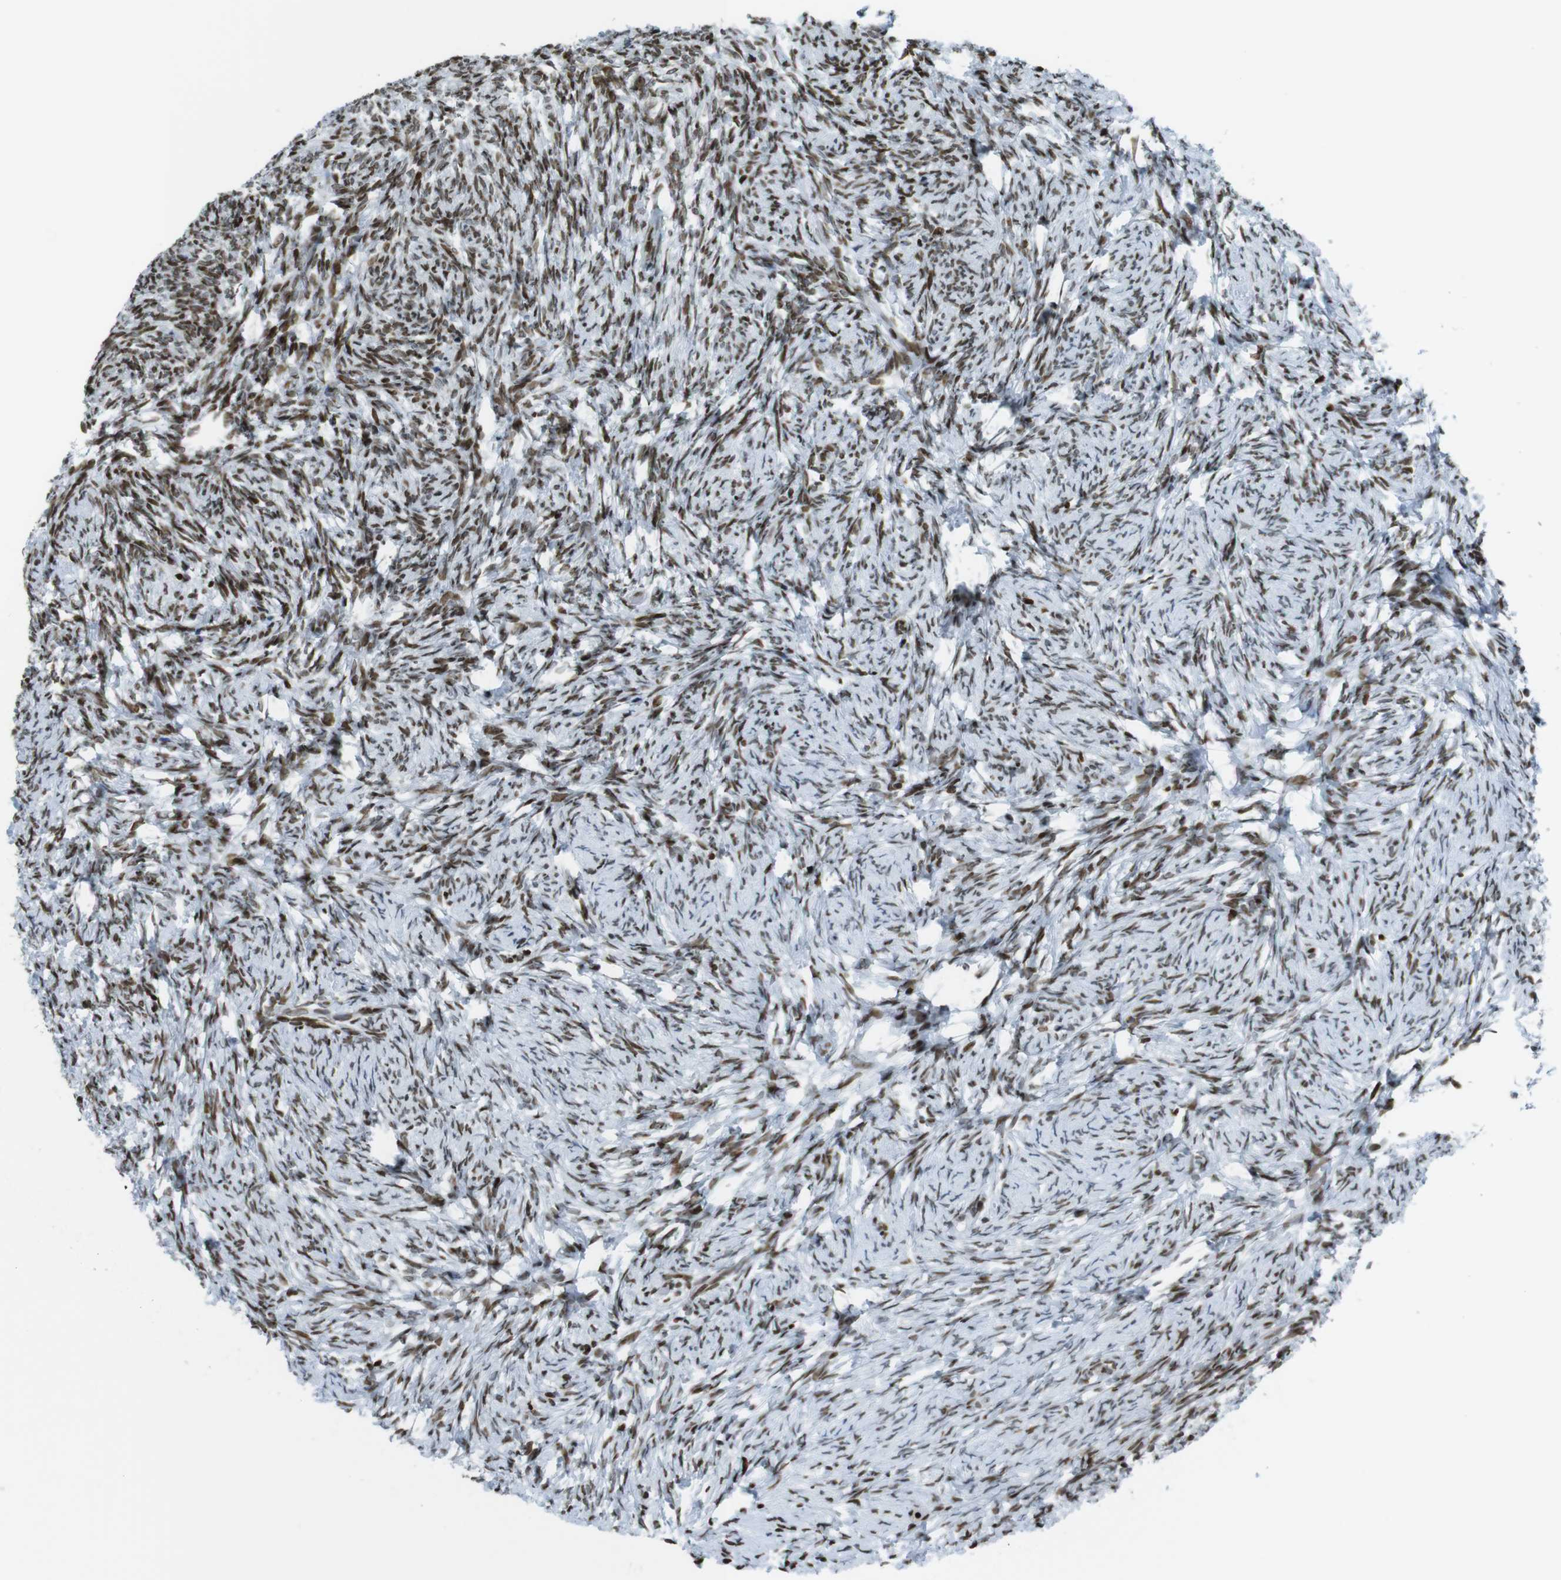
{"staining": {"intensity": "strong", "quantity": "25%-75%", "location": "nuclear"}, "tissue": "ovary", "cell_type": "Ovarian stroma cells", "image_type": "normal", "snomed": [{"axis": "morphology", "description": "Normal tissue, NOS"}, {"axis": "topography", "description": "Ovary"}], "caption": "High-magnification brightfield microscopy of unremarkable ovary stained with DAB (brown) and counterstained with hematoxylin (blue). ovarian stroma cells exhibit strong nuclear positivity is seen in about25%-75% of cells.", "gene": "H2AC8", "patient": {"sex": "female", "age": 60}}